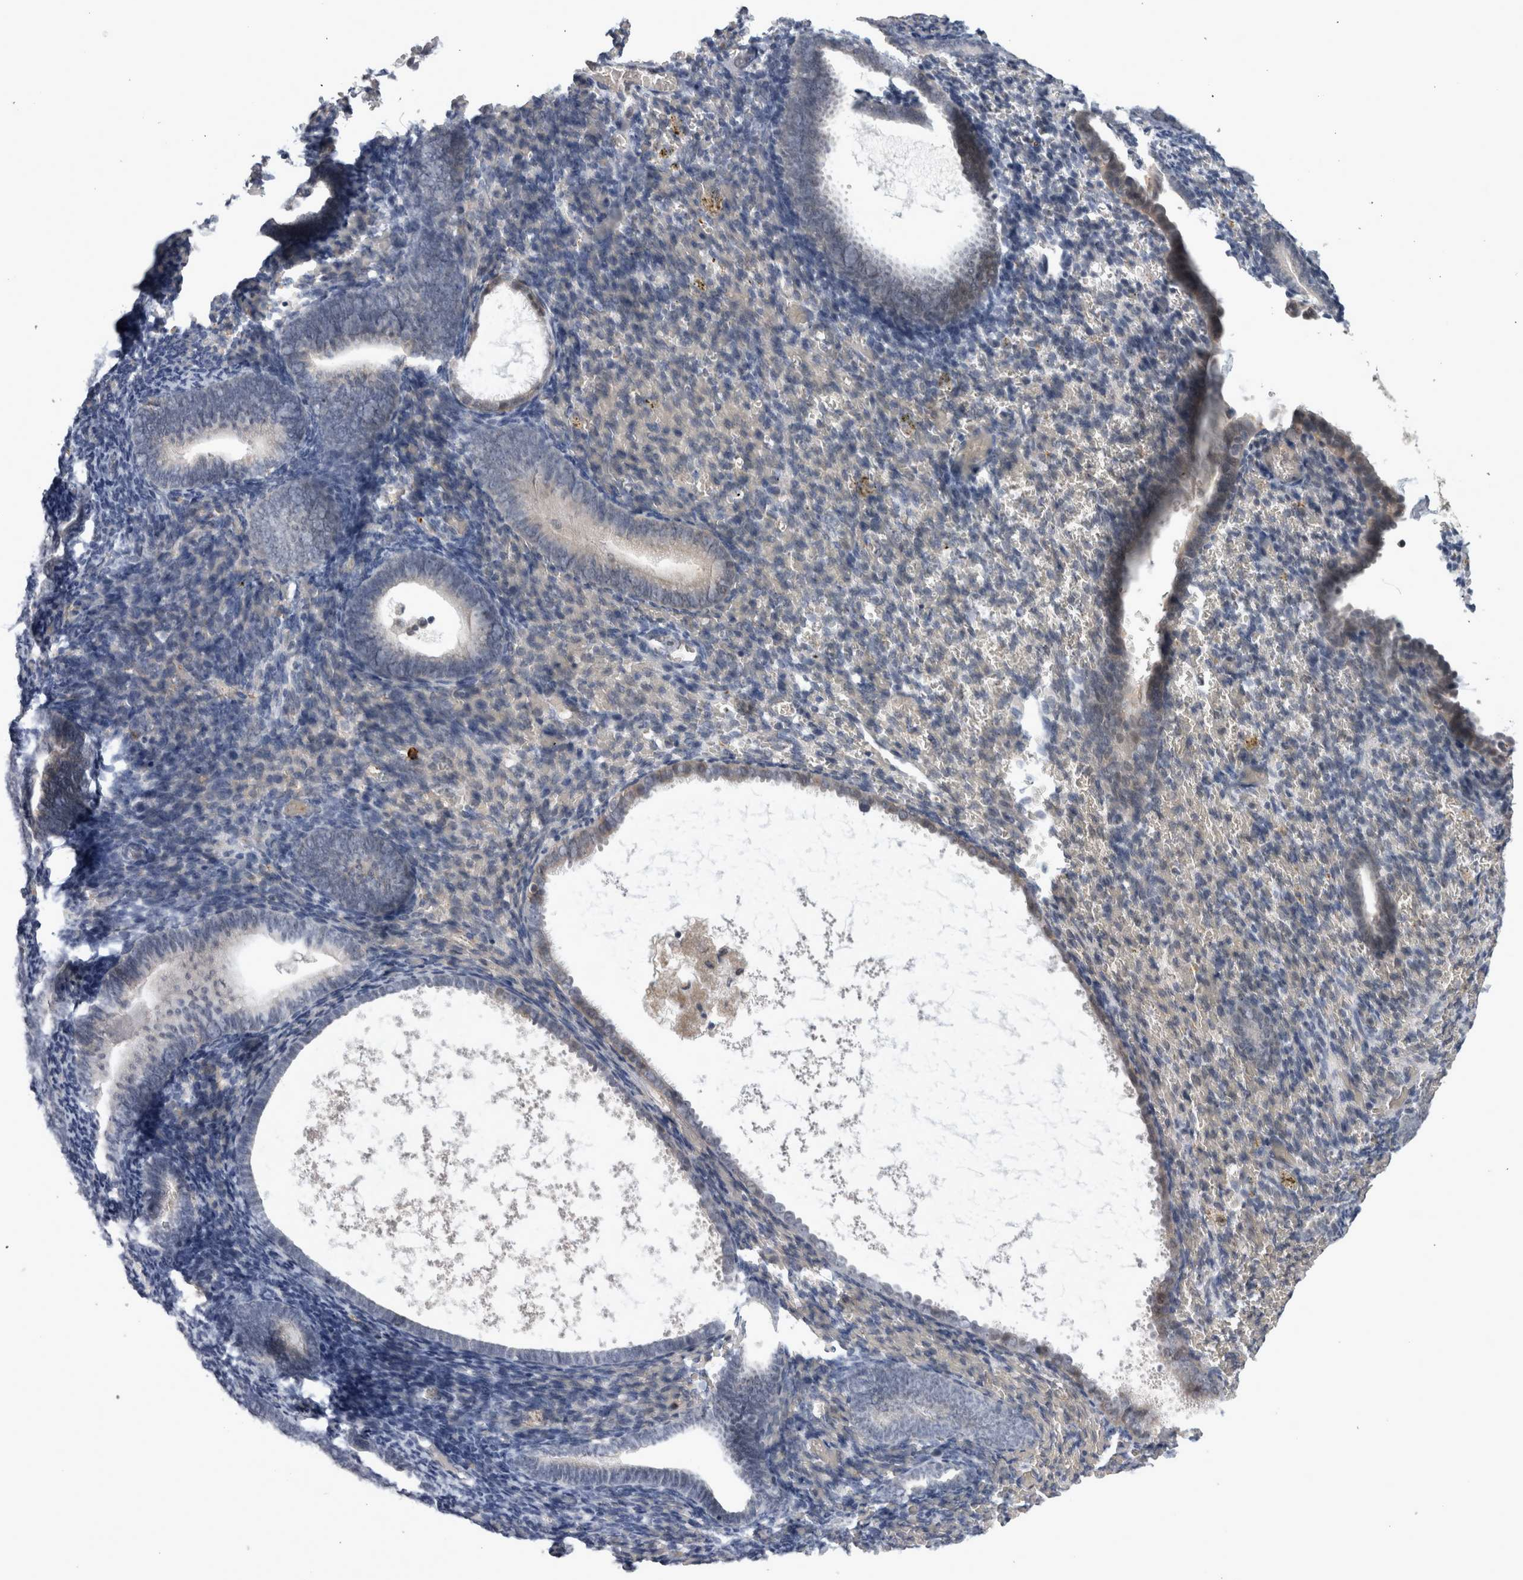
{"staining": {"intensity": "negative", "quantity": "none", "location": "none"}, "tissue": "endometrium", "cell_type": "Cells in endometrial stroma", "image_type": "normal", "snomed": [{"axis": "morphology", "description": "Normal tissue, NOS"}, {"axis": "topography", "description": "Endometrium"}], "caption": "Histopathology image shows no protein positivity in cells in endometrial stroma of benign endometrium. (DAB (3,3'-diaminobenzidine) immunohistochemistry (IHC) visualized using brightfield microscopy, high magnification).", "gene": "PEBP4", "patient": {"sex": "female", "age": 51}}